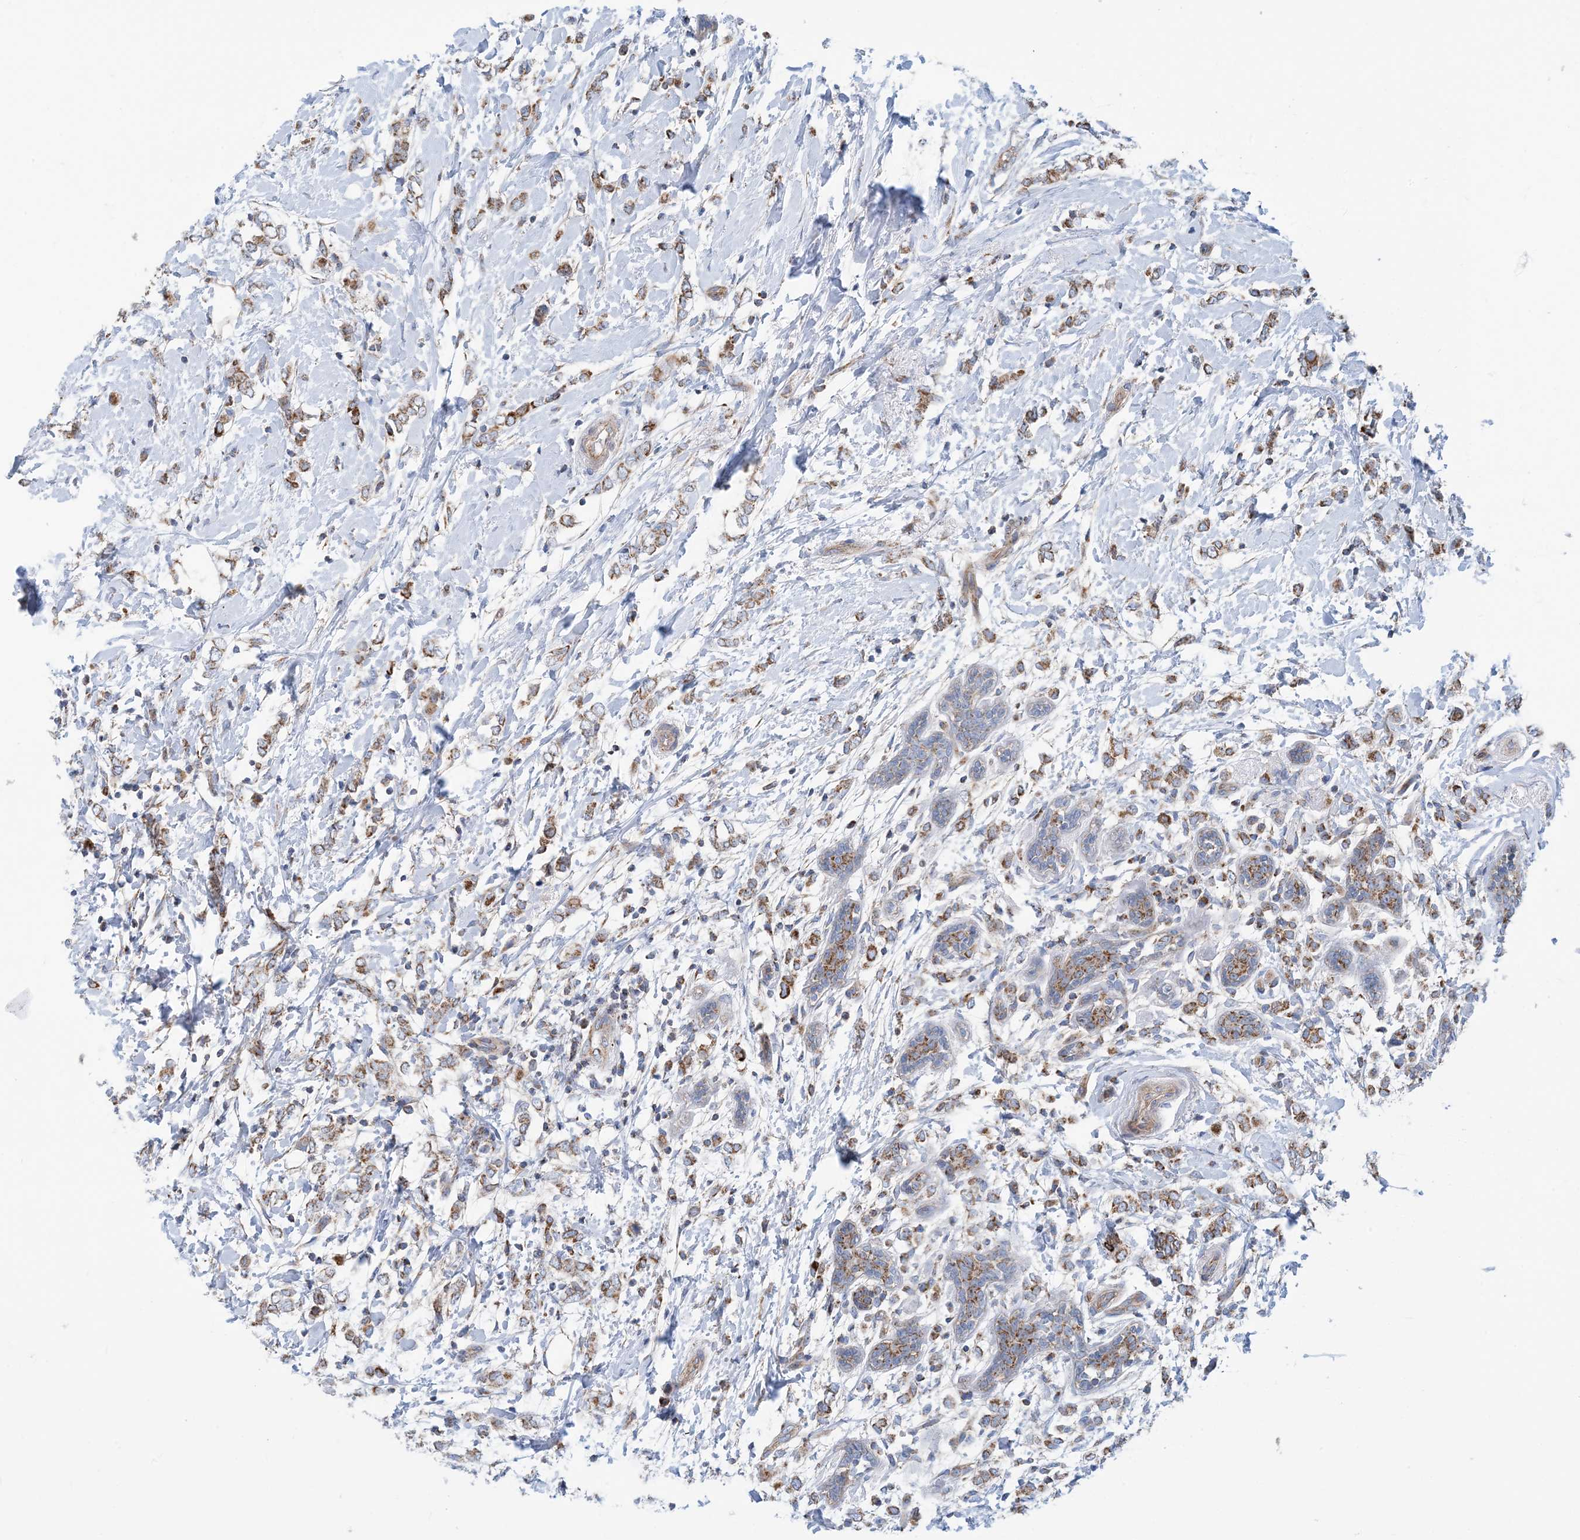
{"staining": {"intensity": "moderate", "quantity": ">75%", "location": "cytoplasmic/membranous"}, "tissue": "breast cancer", "cell_type": "Tumor cells", "image_type": "cancer", "snomed": [{"axis": "morphology", "description": "Normal tissue, NOS"}, {"axis": "morphology", "description": "Lobular carcinoma"}, {"axis": "topography", "description": "Breast"}], "caption": "This is a histology image of immunohistochemistry (IHC) staining of breast lobular carcinoma, which shows moderate positivity in the cytoplasmic/membranous of tumor cells.", "gene": "PHOSPHO2", "patient": {"sex": "female", "age": 47}}